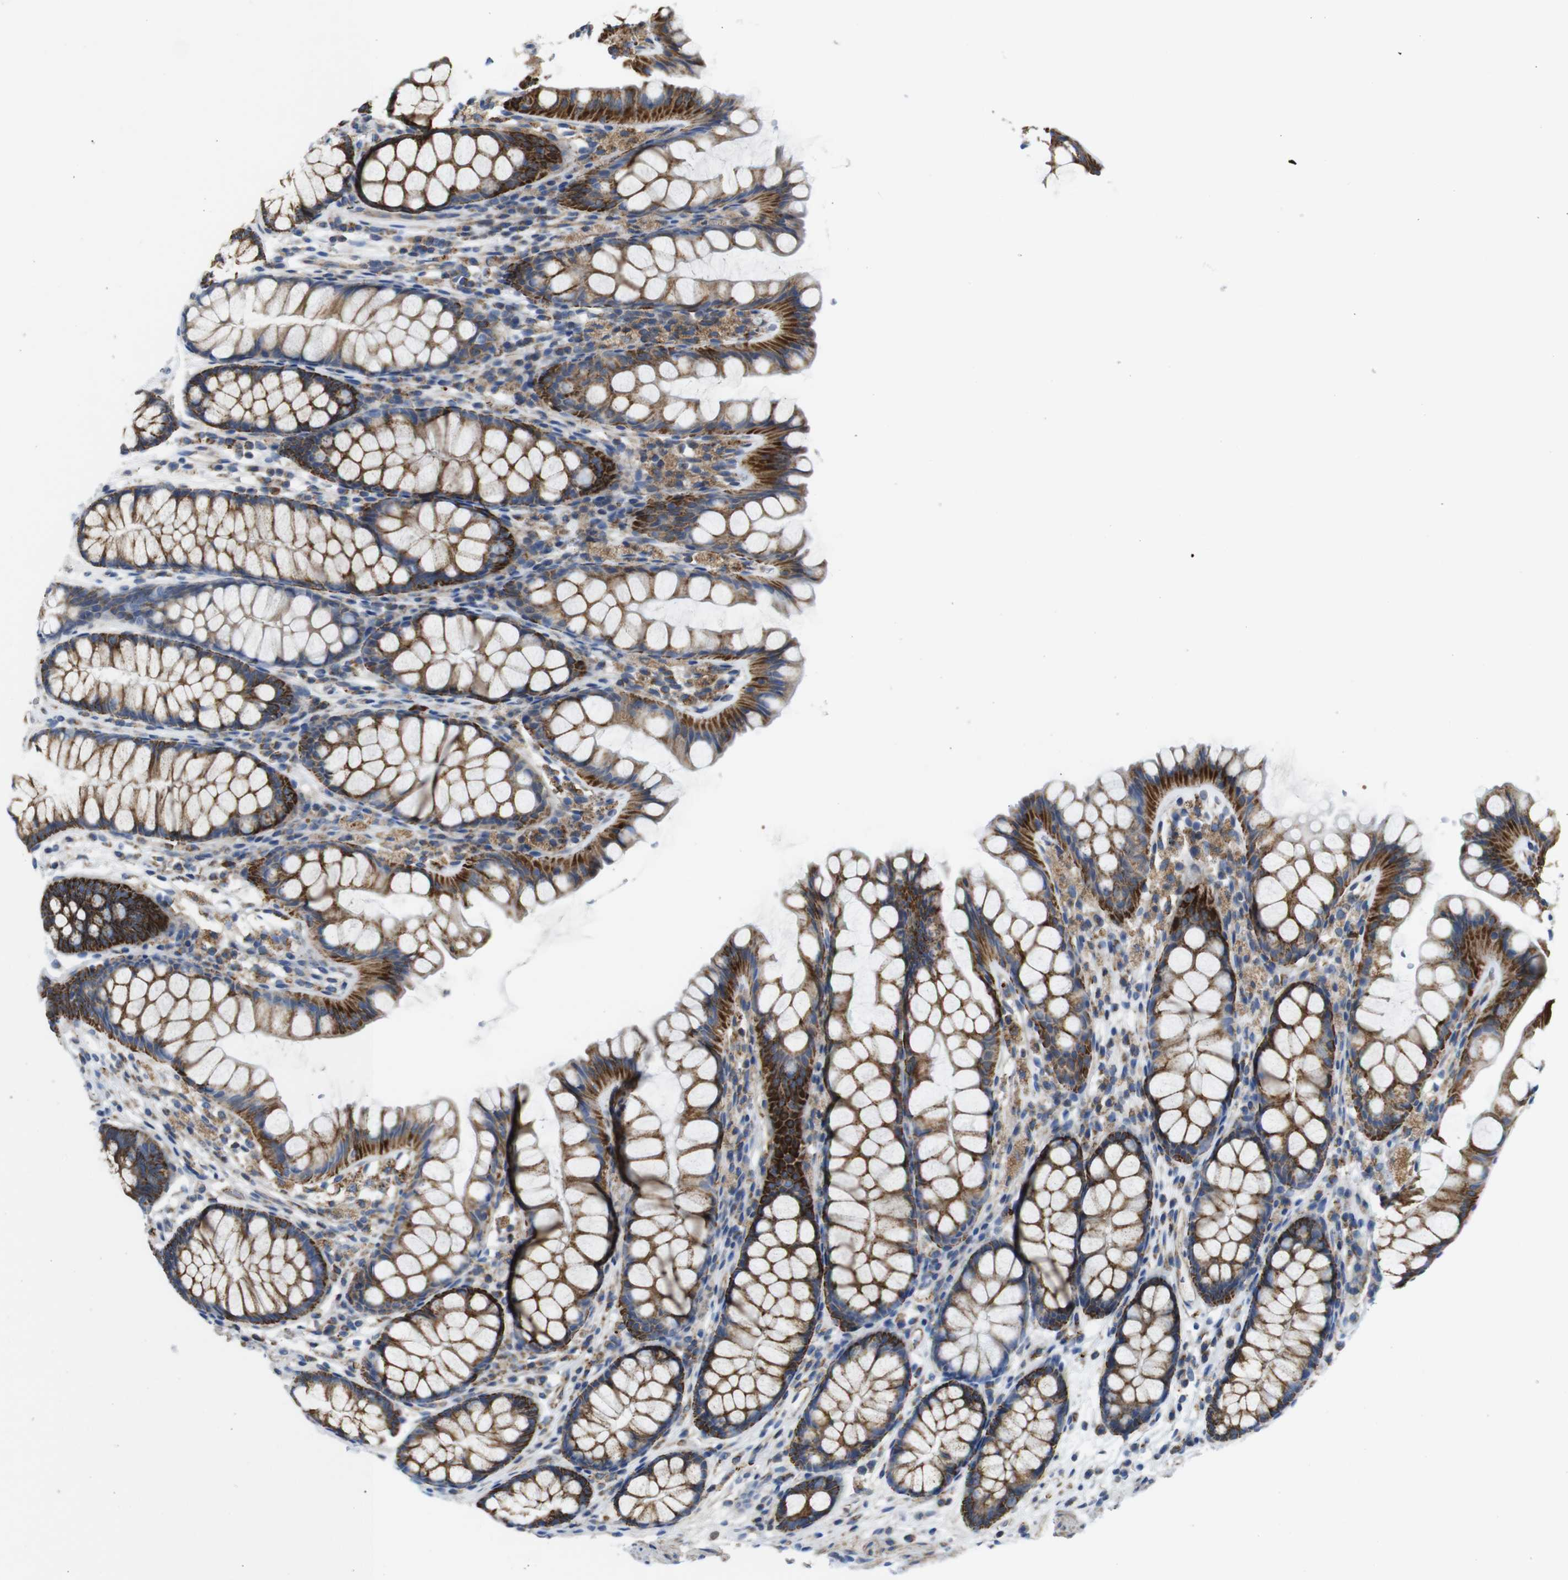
{"staining": {"intensity": "weak", "quantity": ">75%", "location": "cytoplasmic/membranous"}, "tissue": "colon", "cell_type": "Endothelial cells", "image_type": "normal", "snomed": [{"axis": "morphology", "description": "Normal tissue, NOS"}, {"axis": "topography", "description": "Colon"}], "caption": "IHC (DAB) staining of unremarkable human colon demonstrates weak cytoplasmic/membranous protein staining in about >75% of endothelial cells.", "gene": "PDCD1LG2", "patient": {"sex": "female", "age": 55}}